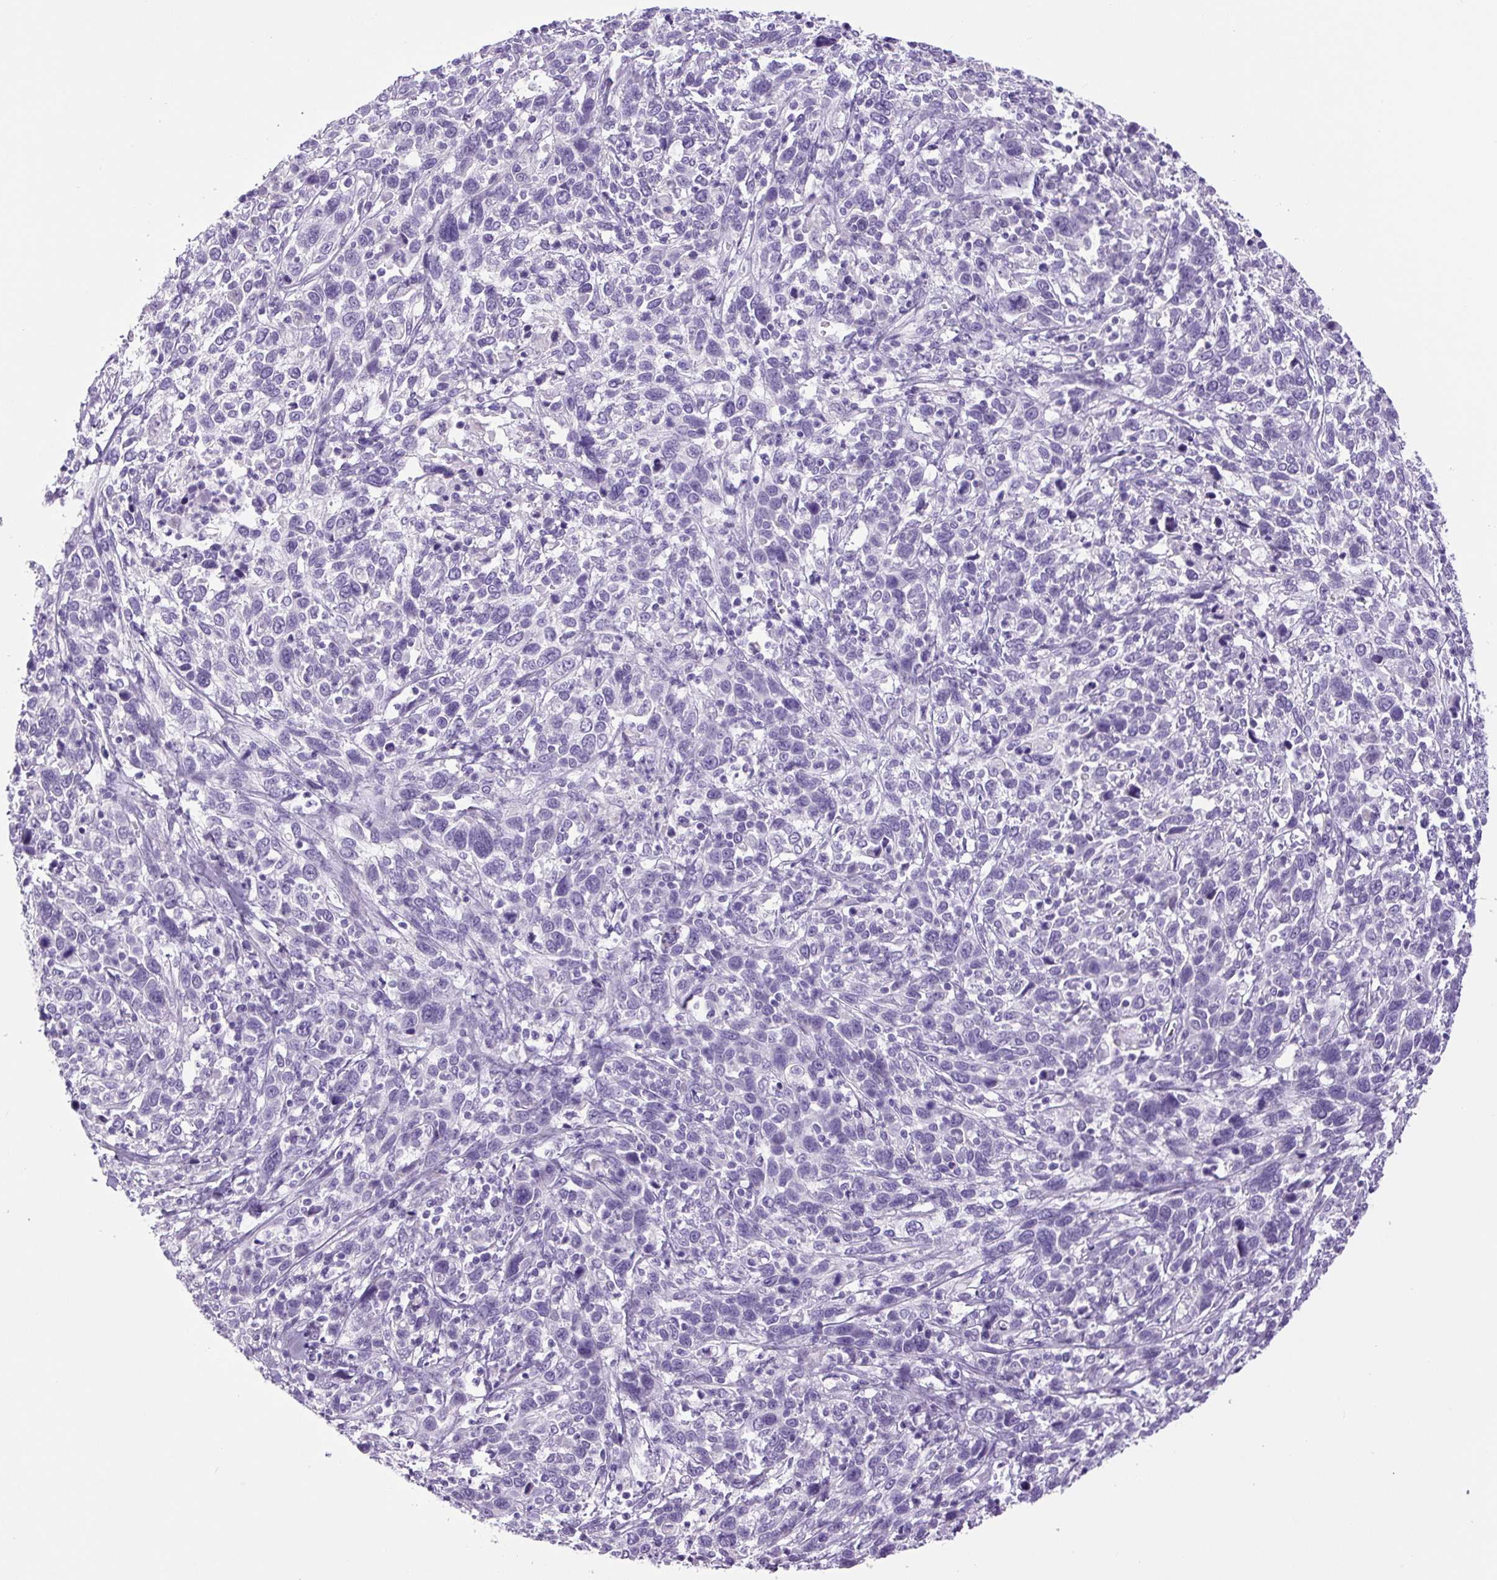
{"staining": {"intensity": "negative", "quantity": "none", "location": "none"}, "tissue": "cervical cancer", "cell_type": "Tumor cells", "image_type": "cancer", "snomed": [{"axis": "morphology", "description": "Squamous cell carcinoma, NOS"}, {"axis": "topography", "description": "Cervix"}], "caption": "Immunohistochemistry (IHC) image of neoplastic tissue: human cervical squamous cell carcinoma stained with DAB demonstrates no significant protein staining in tumor cells. (DAB immunohistochemistry (IHC) visualized using brightfield microscopy, high magnification).", "gene": "CHGA", "patient": {"sex": "female", "age": 46}}